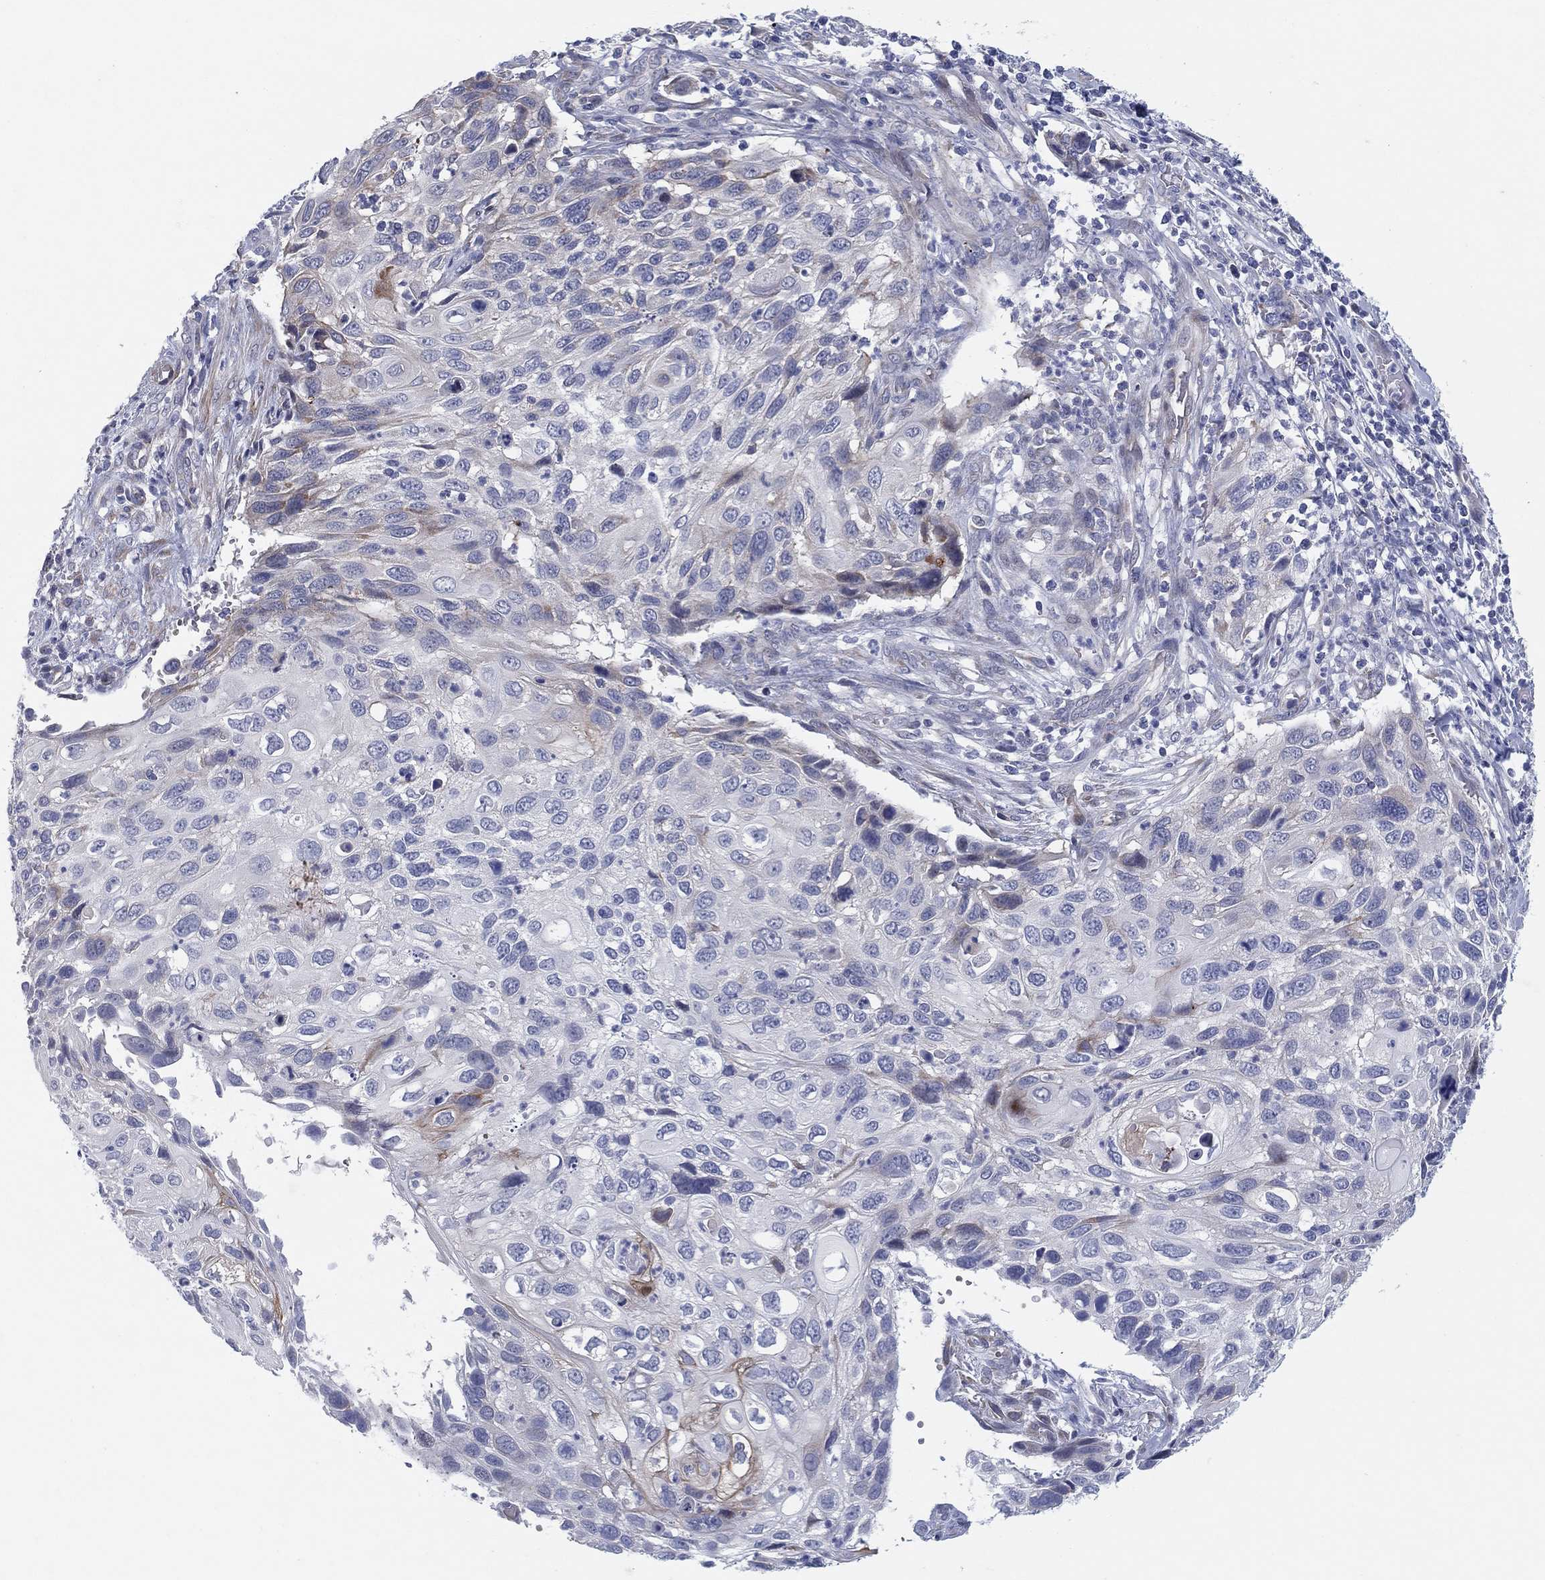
{"staining": {"intensity": "negative", "quantity": "none", "location": "none"}, "tissue": "cervical cancer", "cell_type": "Tumor cells", "image_type": "cancer", "snomed": [{"axis": "morphology", "description": "Squamous cell carcinoma, NOS"}, {"axis": "topography", "description": "Cervix"}], "caption": "Immunohistochemistry (IHC) photomicrograph of neoplastic tissue: human squamous cell carcinoma (cervical) stained with DAB (3,3'-diaminobenzidine) shows no significant protein staining in tumor cells.", "gene": "HEATR4", "patient": {"sex": "female", "age": 70}}